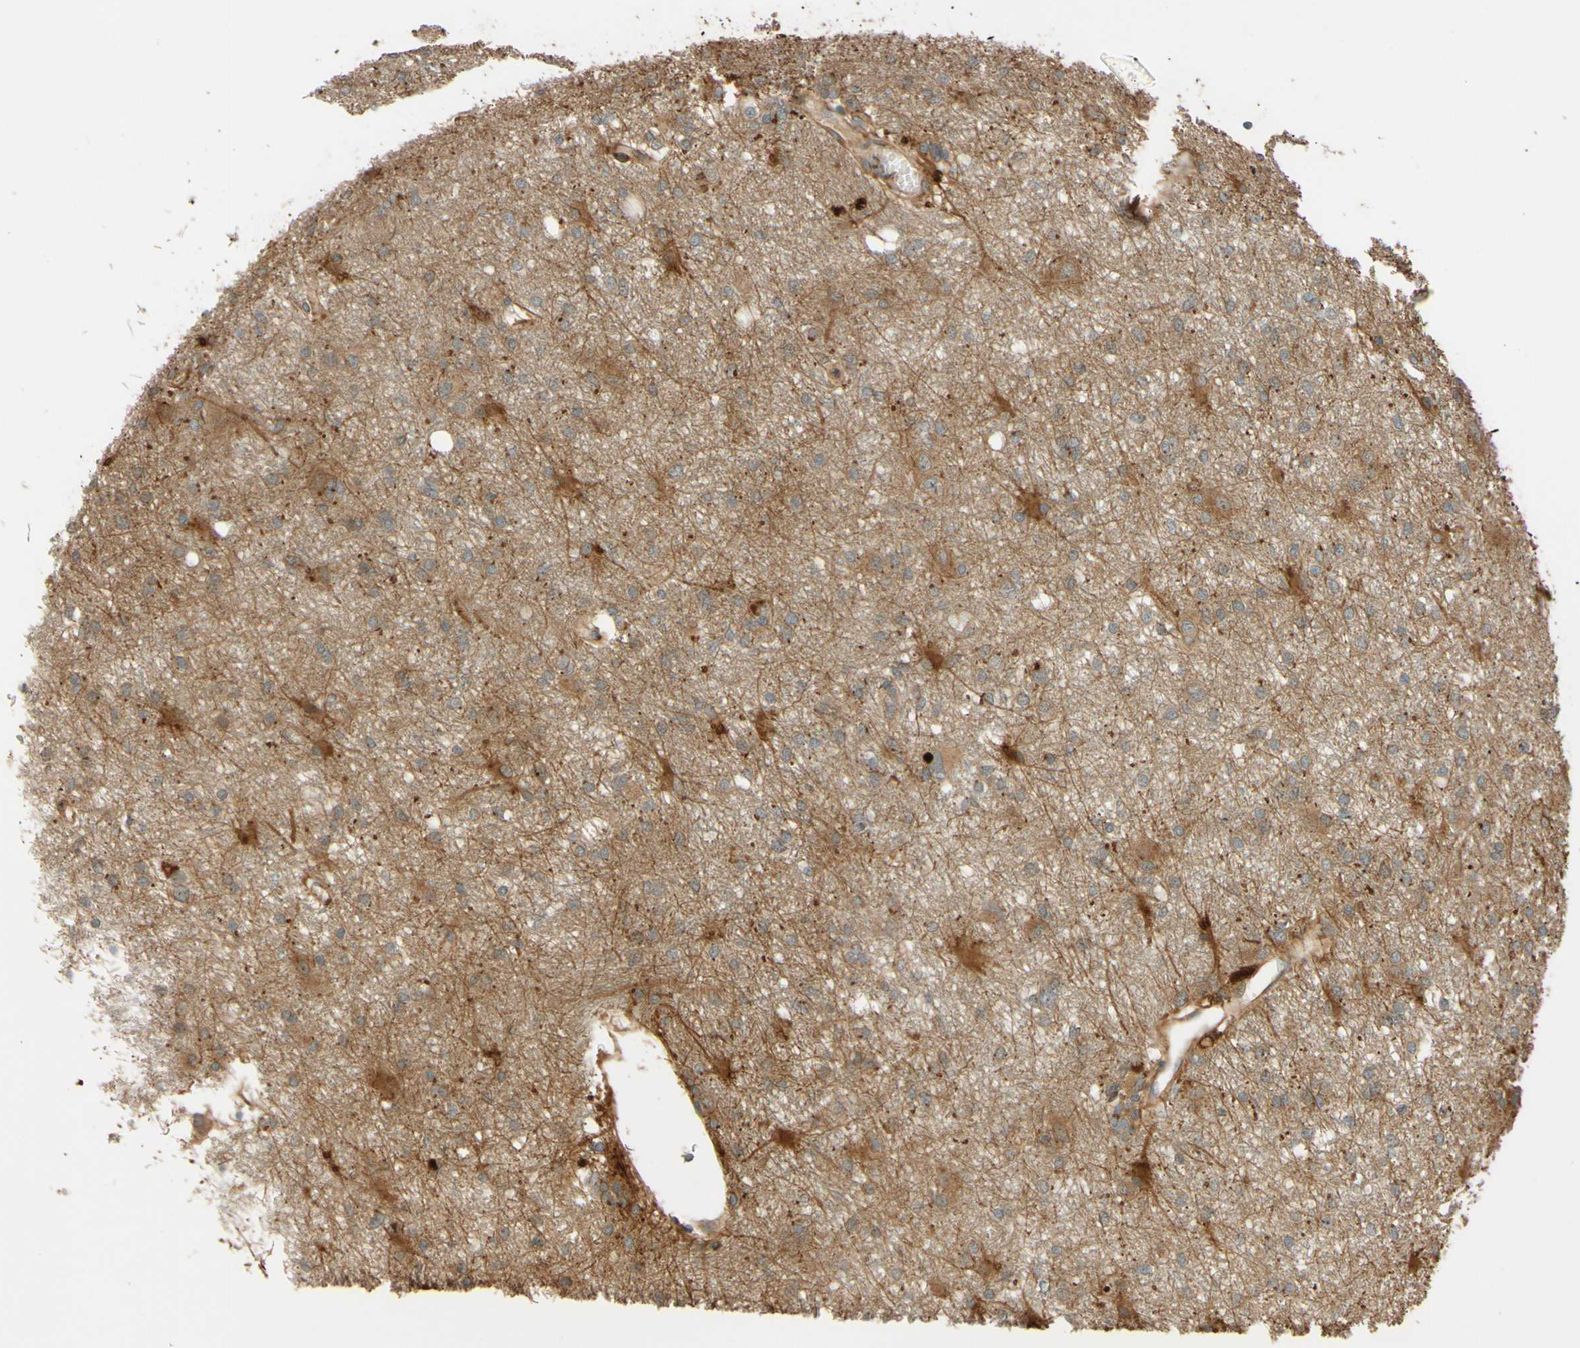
{"staining": {"intensity": "moderate", "quantity": "25%-75%", "location": "cytoplasmic/membranous"}, "tissue": "glioma", "cell_type": "Tumor cells", "image_type": "cancer", "snomed": [{"axis": "morphology", "description": "Glioma, malignant, High grade"}, {"axis": "topography", "description": "Brain"}], "caption": "This micrograph displays glioma stained with immunohistochemistry to label a protein in brown. The cytoplasmic/membranous of tumor cells show moderate positivity for the protein. Nuclei are counter-stained blue.", "gene": "RNF19A", "patient": {"sex": "female", "age": 59}}